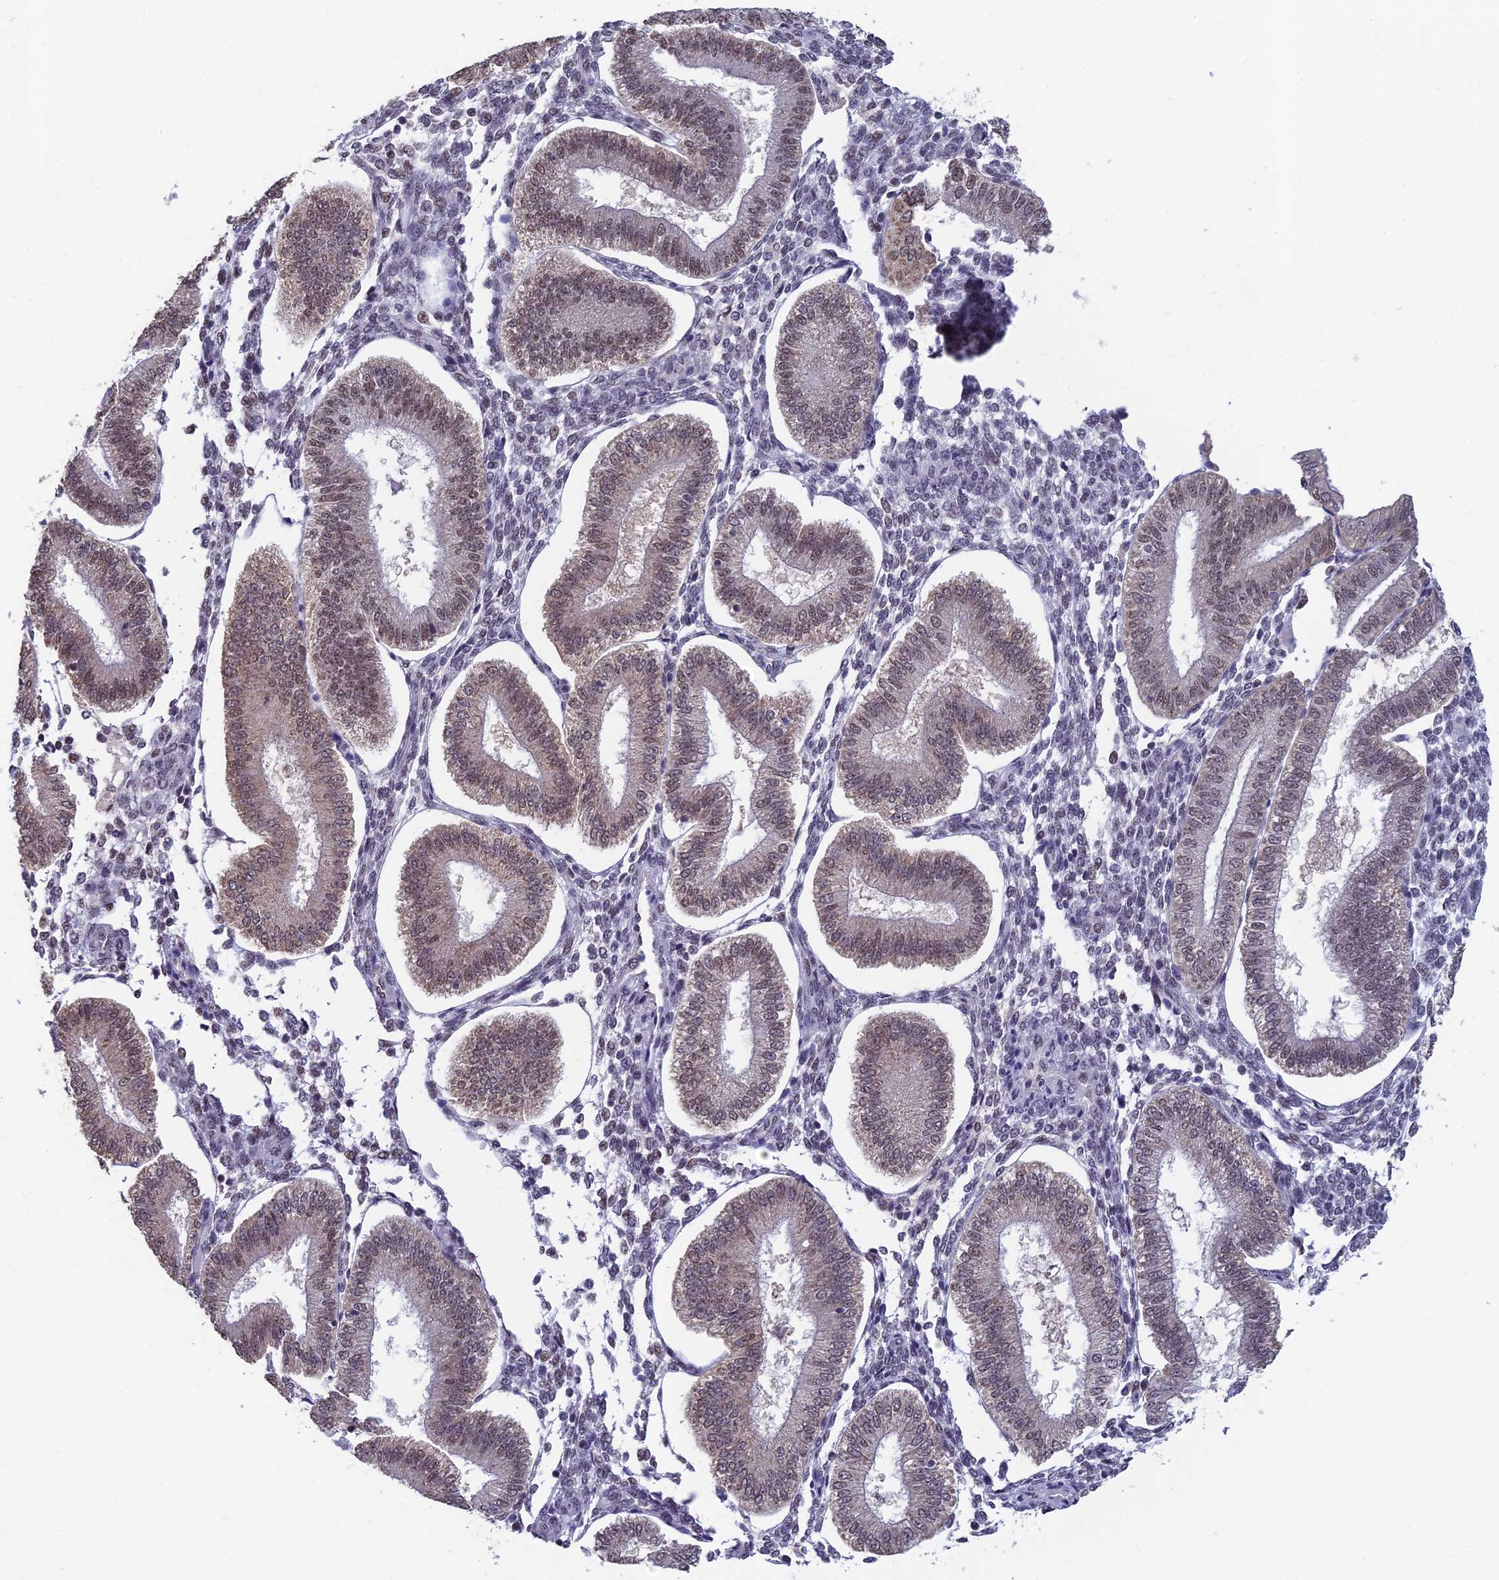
{"staining": {"intensity": "weak", "quantity": "<25%", "location": "nuclear"}, "tissue": "endometrium", "cell_type": "Cells in endometrial stroma", "image_type": "normal", "snomed": [{"axis": "morphology", "description": "Normal tissue, NOS"}, {"axis": "topography", "description": "Endometrium"}], "caption": "This is an immunohistochemistry (IHC) photomicrograph of benign endometrium. There is no expression in cells in endometrial stroma.", "gene": "MT", "patient": {"sex": "female", "age": 39}}